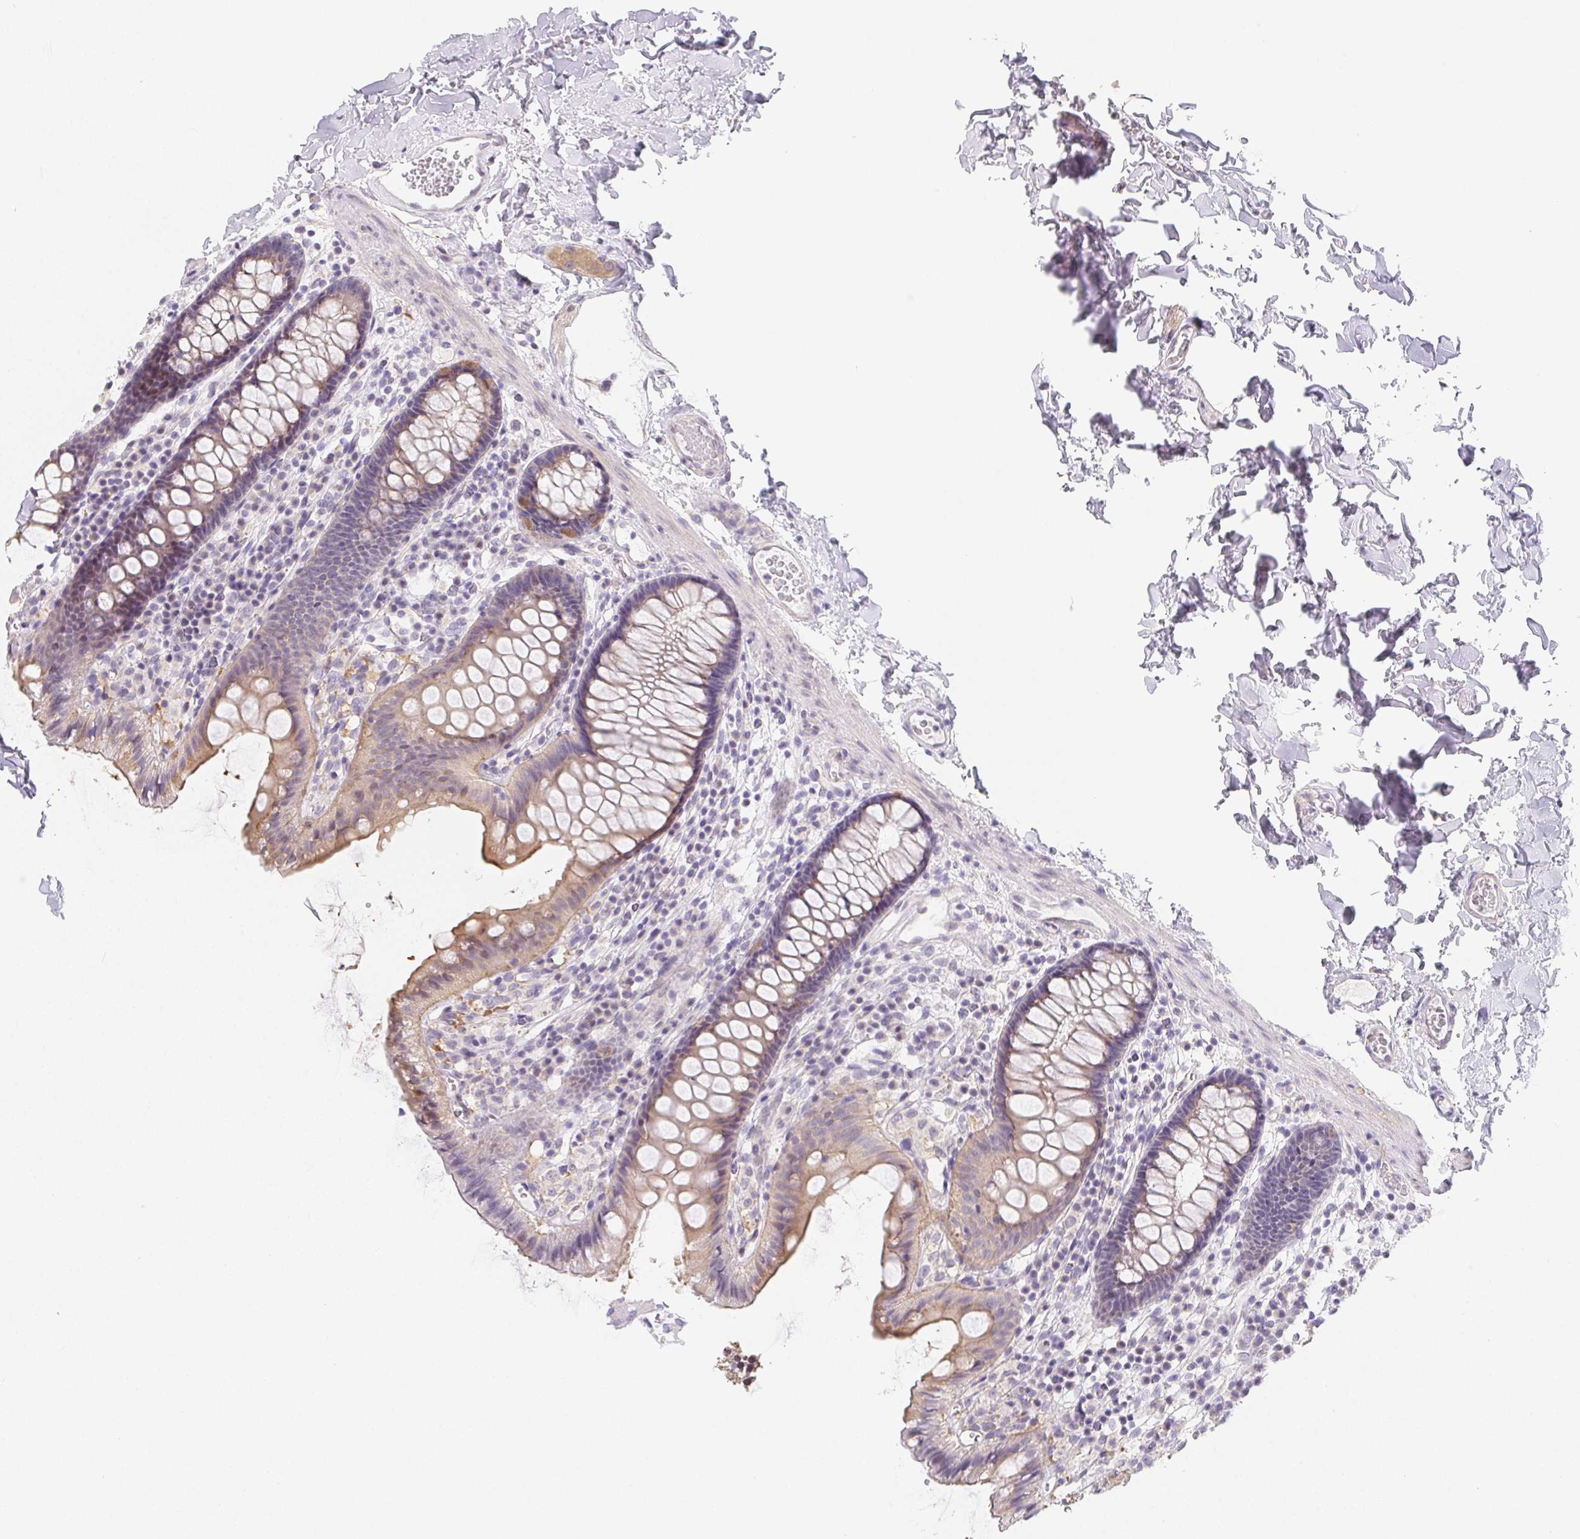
{"staining": {"intensity": "weak", "quantity": "<25%", "location": "cytoplasmic/membranous"}, "tissue": "colon", "cell_type": "Endothelial cells", "image_type": "normal", "snomed": [{"axis": "morphology", "description": "Normal tissue, NOS"}, {"axis": "topography", "description": "Colon"}], "caption": "Immunohistochemistry (IHC) photomicrograph of normal colon: human colon stained with DAB demonstrates no significant protein staining in endothelial cells.", "gene": "ZBBX", "patient": {"sex": "male", "age": 84}}